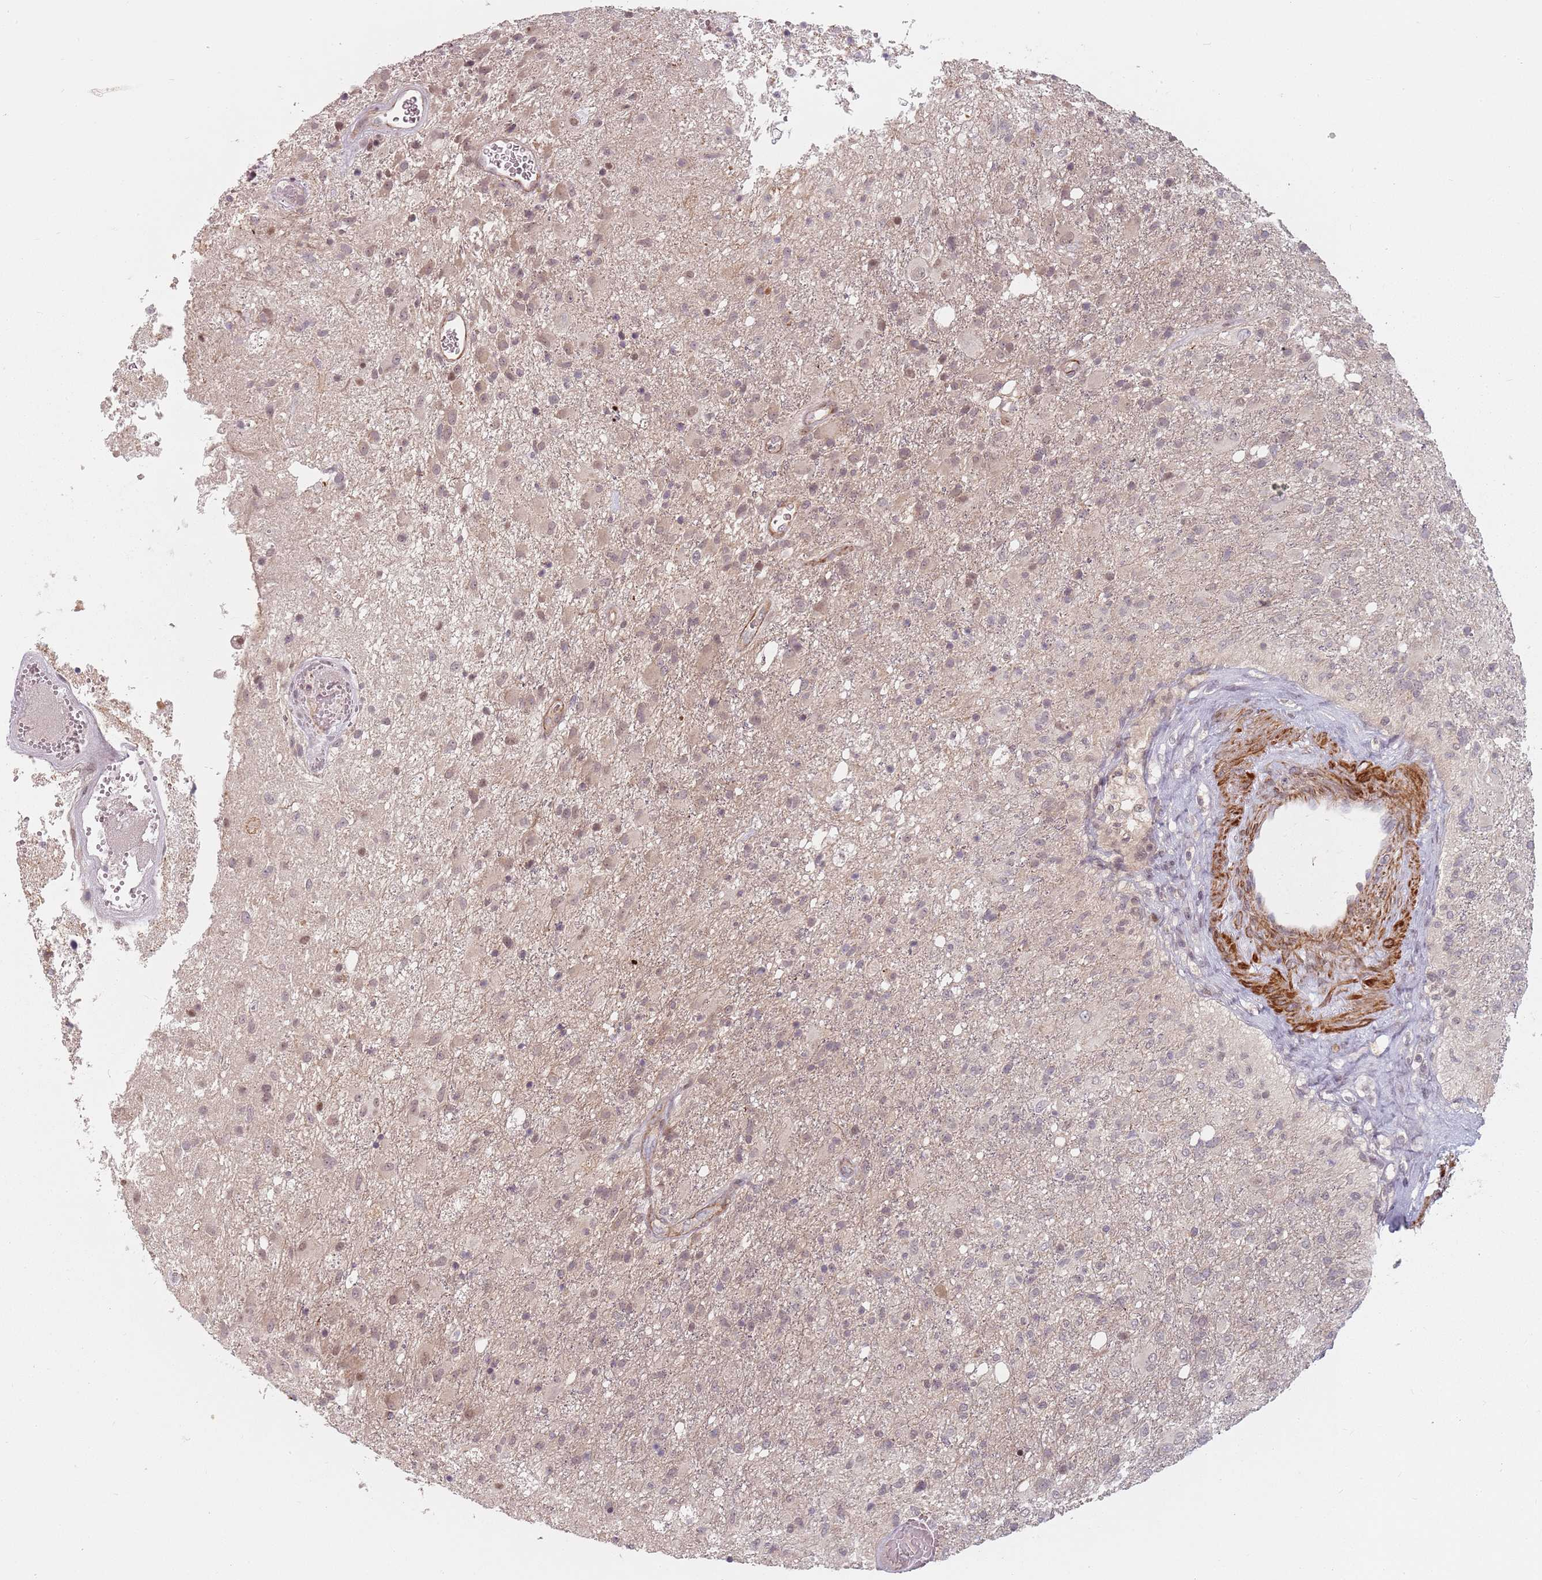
{"staining": {"intensity": "negative", "quantity": "none", "location": "none"}, "tissue": "glioma", "cell_type": "Tumor cells", "image_type": "cancer", "snomed": [{"axis": "morphology", "description": "Glioma, malignant, High grade"}, {"axis": "topography", "description": "Brain"}], "caption": "High power microscopy micrograph of an IHC micrograph of malignant glioma (high-grade), revealing no significant staining in tumor cells.", "gene": "RPS6KA2", "patient": {"sex": "female", "age": 74}}